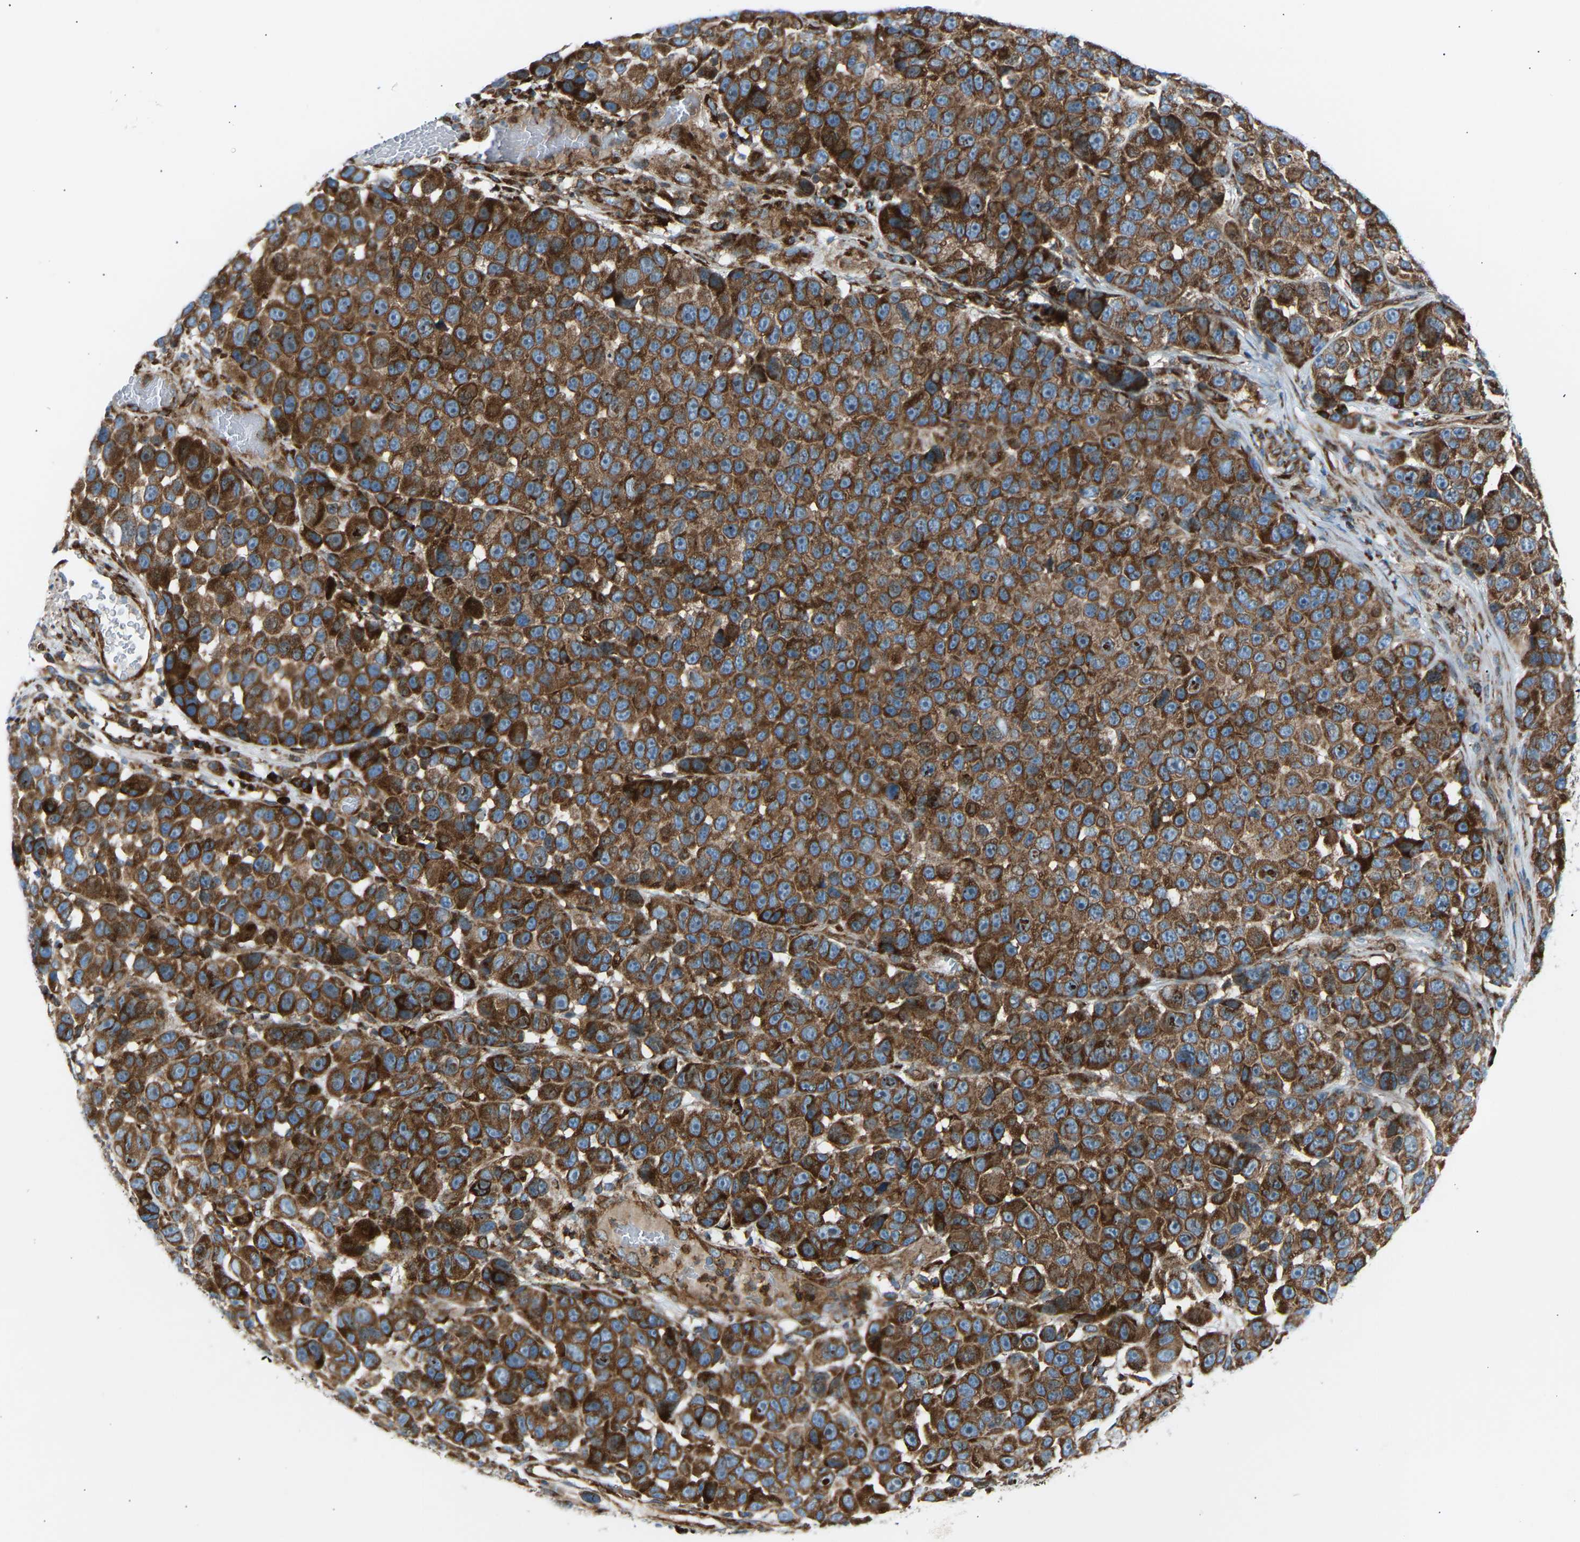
{"staining": {"intensity": "strong", "quantity": ">75%", "location": "cytoplasmic/membranous"}, "tissue": "melanoma", "cell_type": "Tumor cells", "image_type": "cancer", "snomed": [{"axis": "morphology", "description": "Malignant melanoma, NOS"}, {"axis": "topography", "description": "Skin"}], "caption": "The immunohistochemical stain labels strong cytoplasmic/membranous staining in tumor cells of melanoma tissue. Using DAB (3,3'-diaminobenzidine) (brown) and hematoxylin (blue) stains, captured at high magnification using brightfield microscopy.", "gene": "VPS41", "patient": {"sex": "male", "age": 53}}